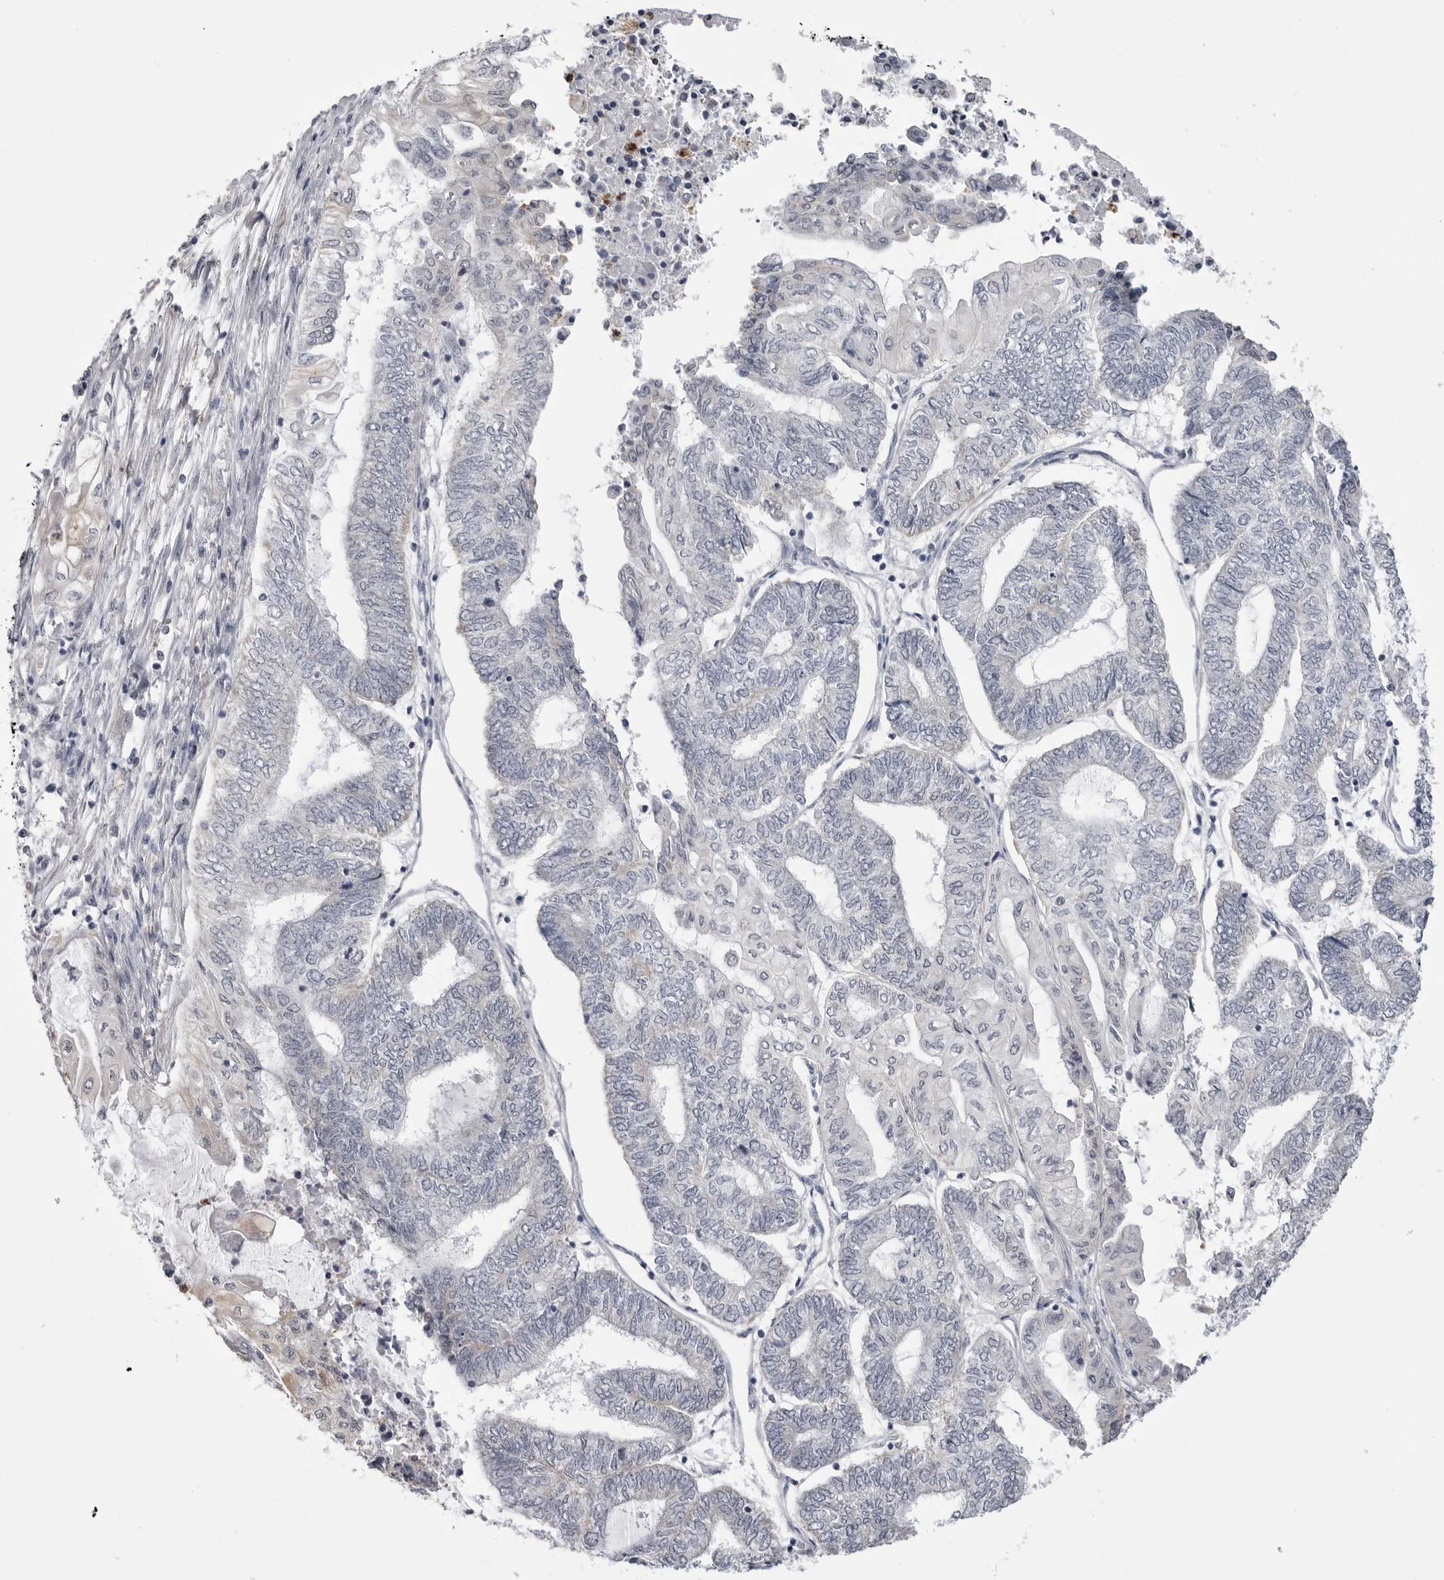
{"staining": {"intensity": "negative", "quantity": "none", "location": "none"}, "tissue": "endometrial cancer", "cell_type": "Tumor cells", "image_type": "cancer", "snomed": [{"axis": "morphology", "description": "Adenocarcinoma, NOS"}, {"axis": "topography", "description": "Uterus"}, {"axis": "topography", "description": "Endometrium"}], "caption": "Tumor cells show no significant positivity in endometrial cancer.", "gene": "STAP2", "patient": {"sex": "female", "age": 70}}